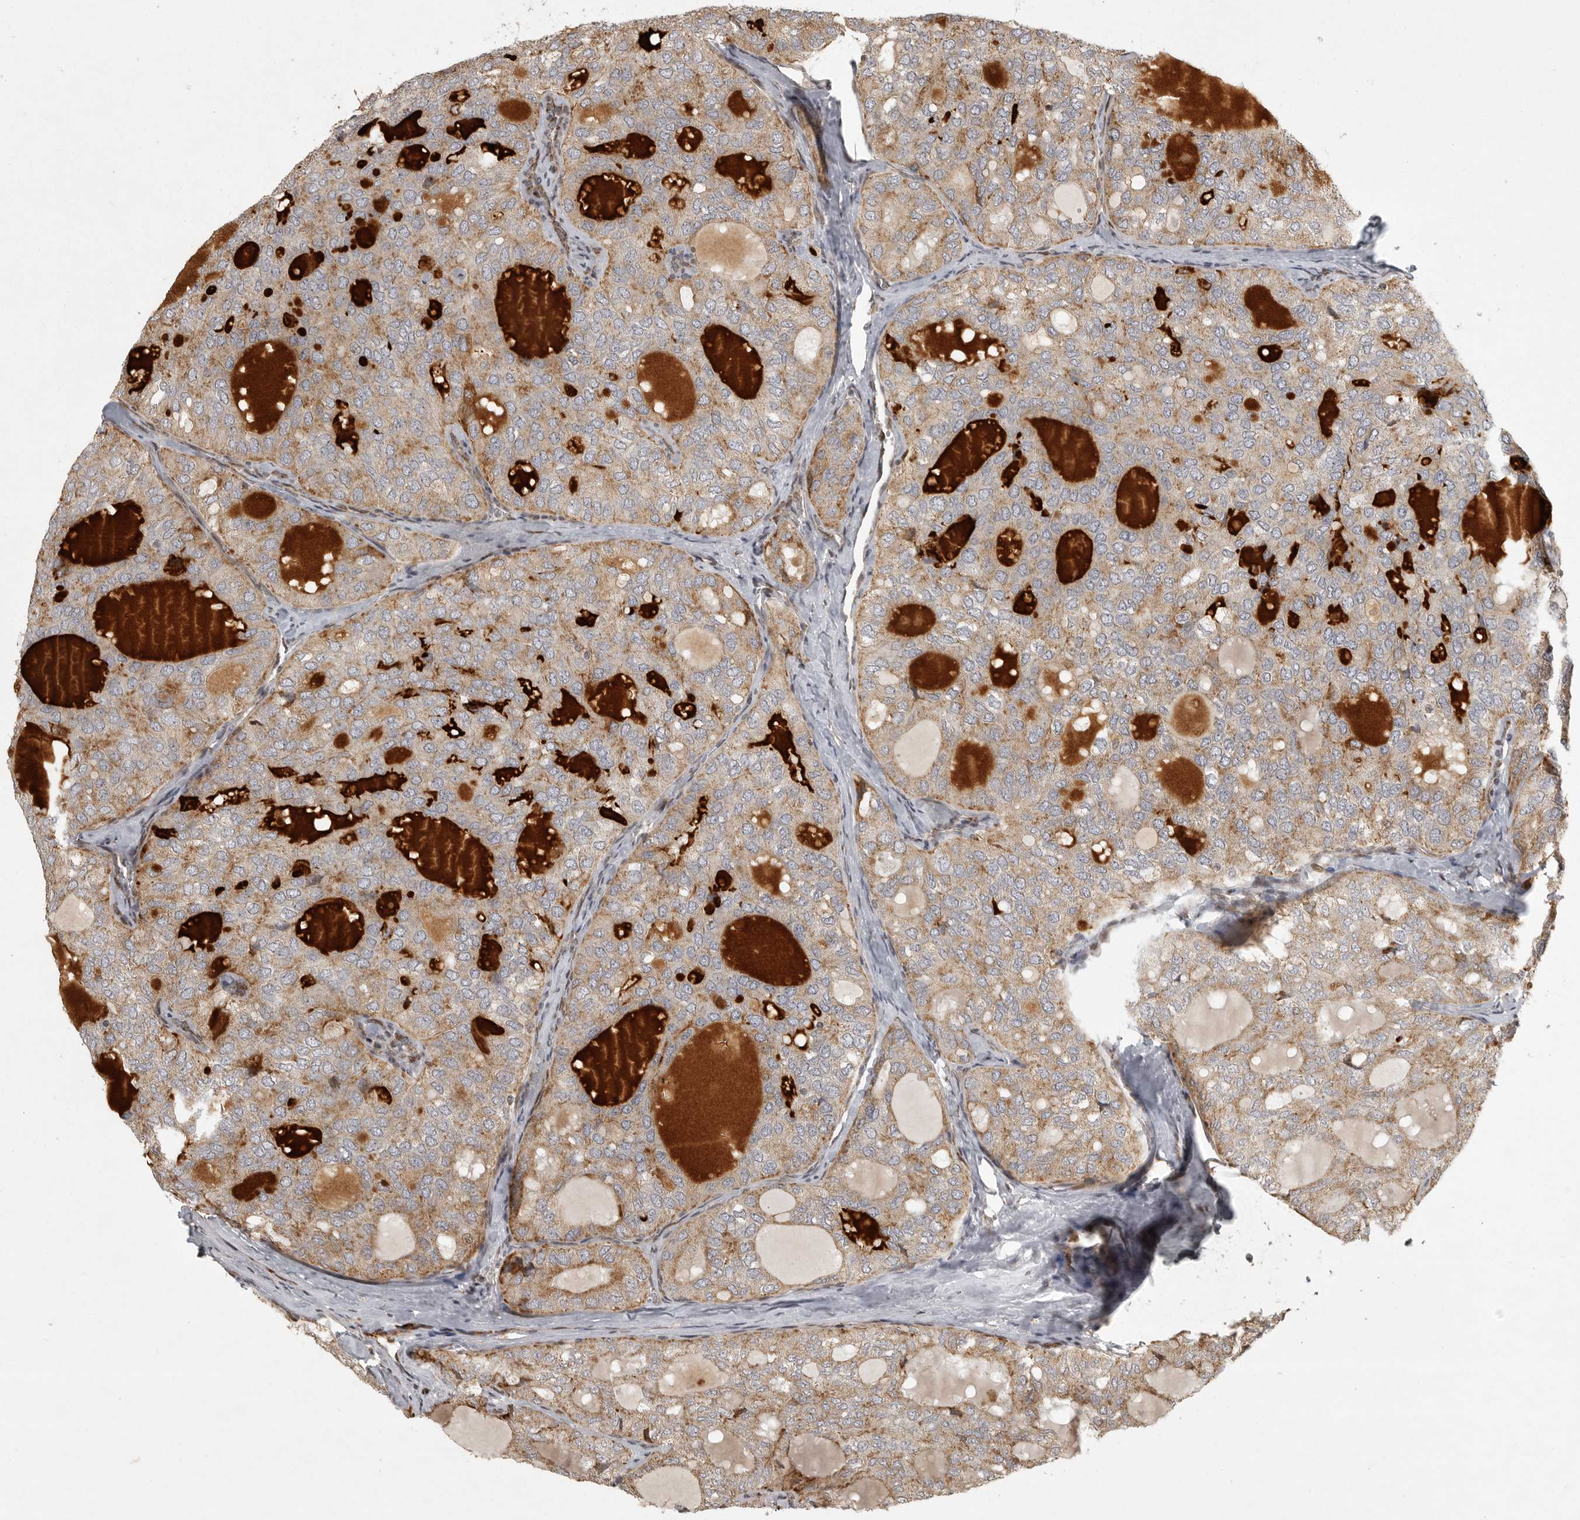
{"staining": {"intensity": "weak", "quantity": ">75%", "location": "cytoplasmic/membranous"}, "tissue": "thyroid cancer", "cell_type": "Tumor cells", "image_type": "cancer", "snomed": [{"axis": "morphology", "description": "Follicular adenoma carcinoma, NOS"}, {"axis": "topography", "description": "Thyroid gland"}], "caption": "Tumor cells reveal low levels of weak cytoplasmic/membranous positivity in approximately >75% of cells in thyroid cancer.", "gene": "NARS2", "patient": {"sex": "male", "age": 75}}